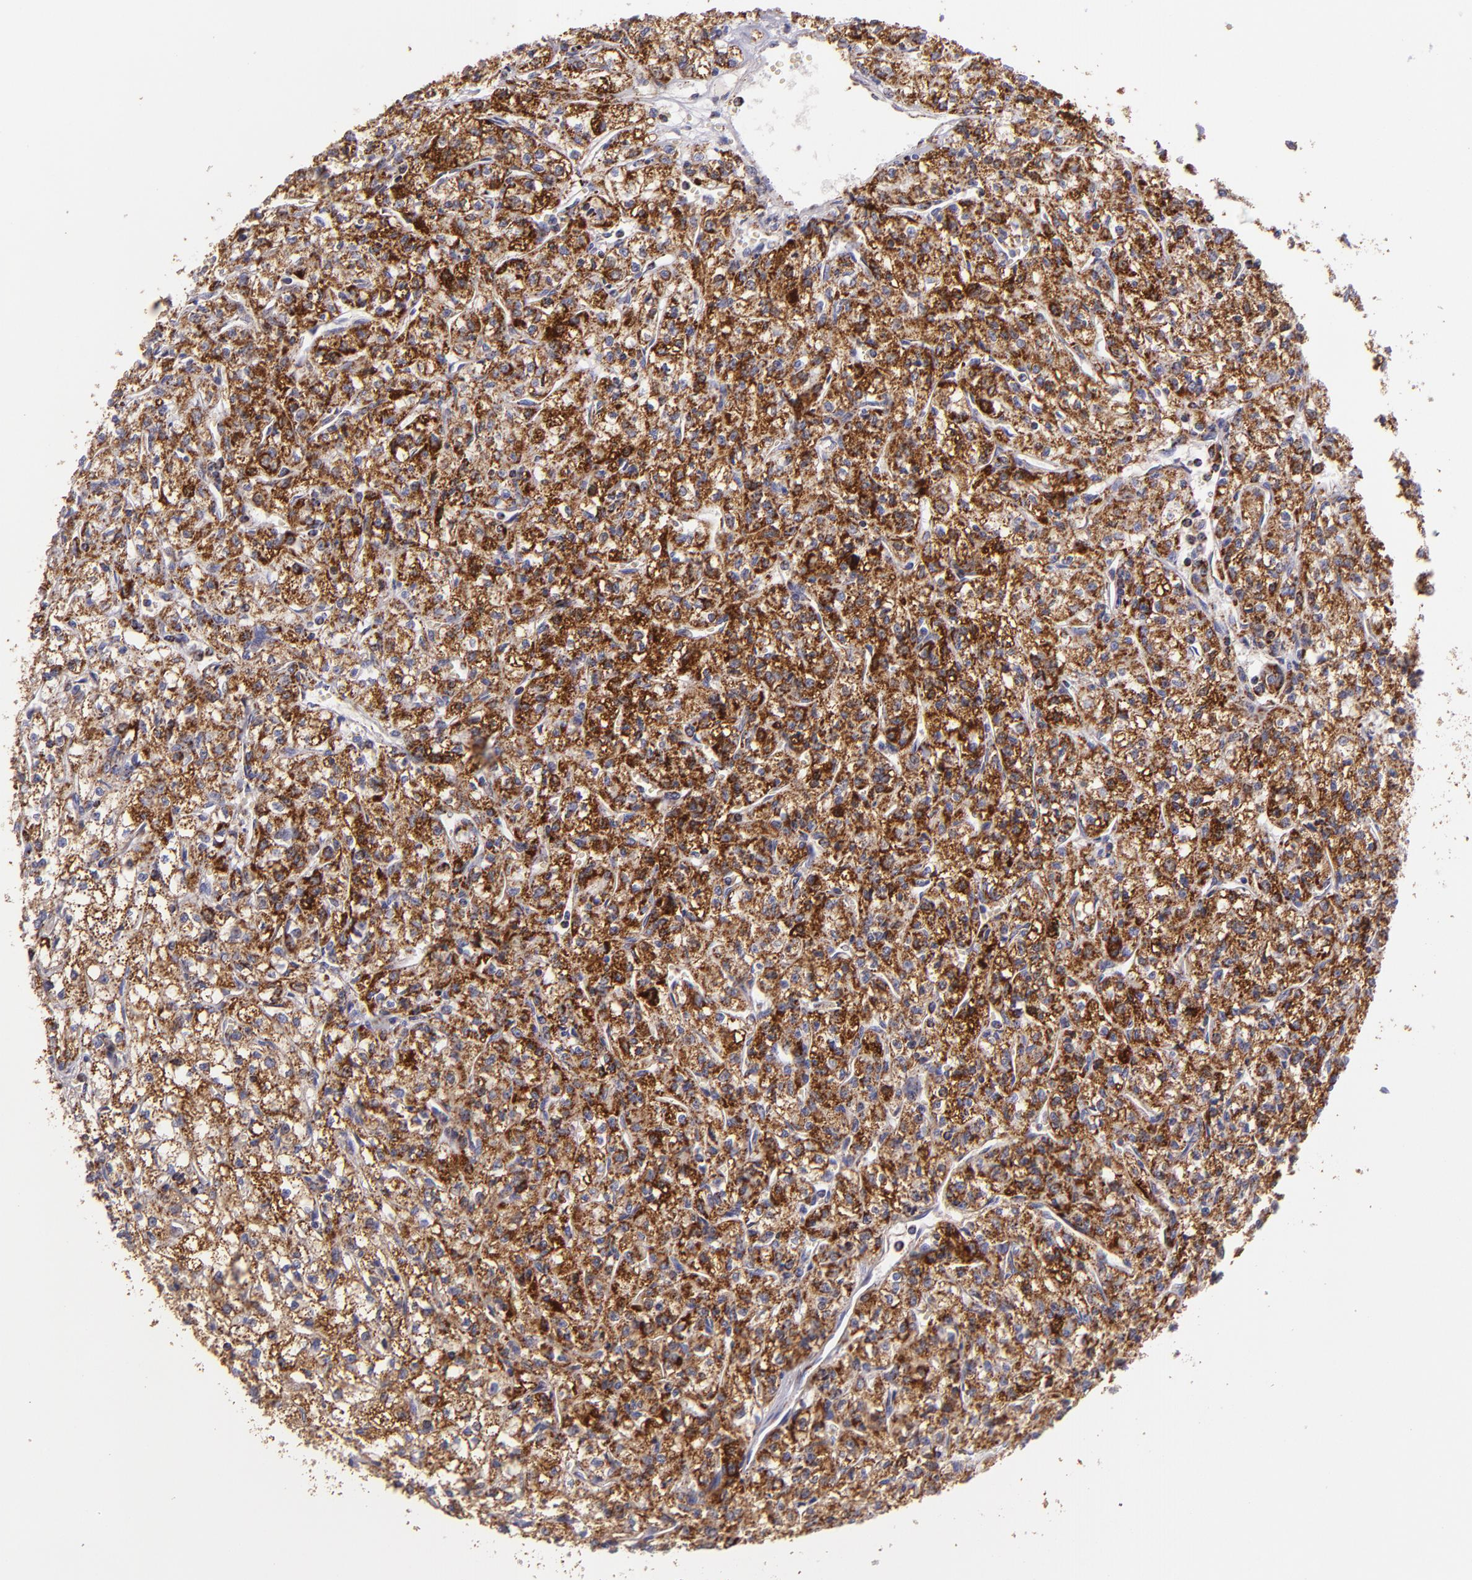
{"staining": {"intensity": "moderate", "quantity": ">75%", "location": "cytoplasmic/membranous"}, "tissue": "renal cancer", "cell_type": "Tumor cells", "image_type": "cancer", "snomed": [{"axis": "morphology", "description": "Adenocarcinoma, NOS"}, {"axis": "topography", "description": "Kidney"}], "caption": "Immunohistochemical staining of adenocarcinoma (renal) demonstrates medium levels of moderate cytoplasmic/membranous protein positivity in approximately >75% of tumor cells. (DAB IHC with brightfield microscopy, high magnification).", "gene": "HSPD1", "patient": {"sex": "male", "age": 61}}